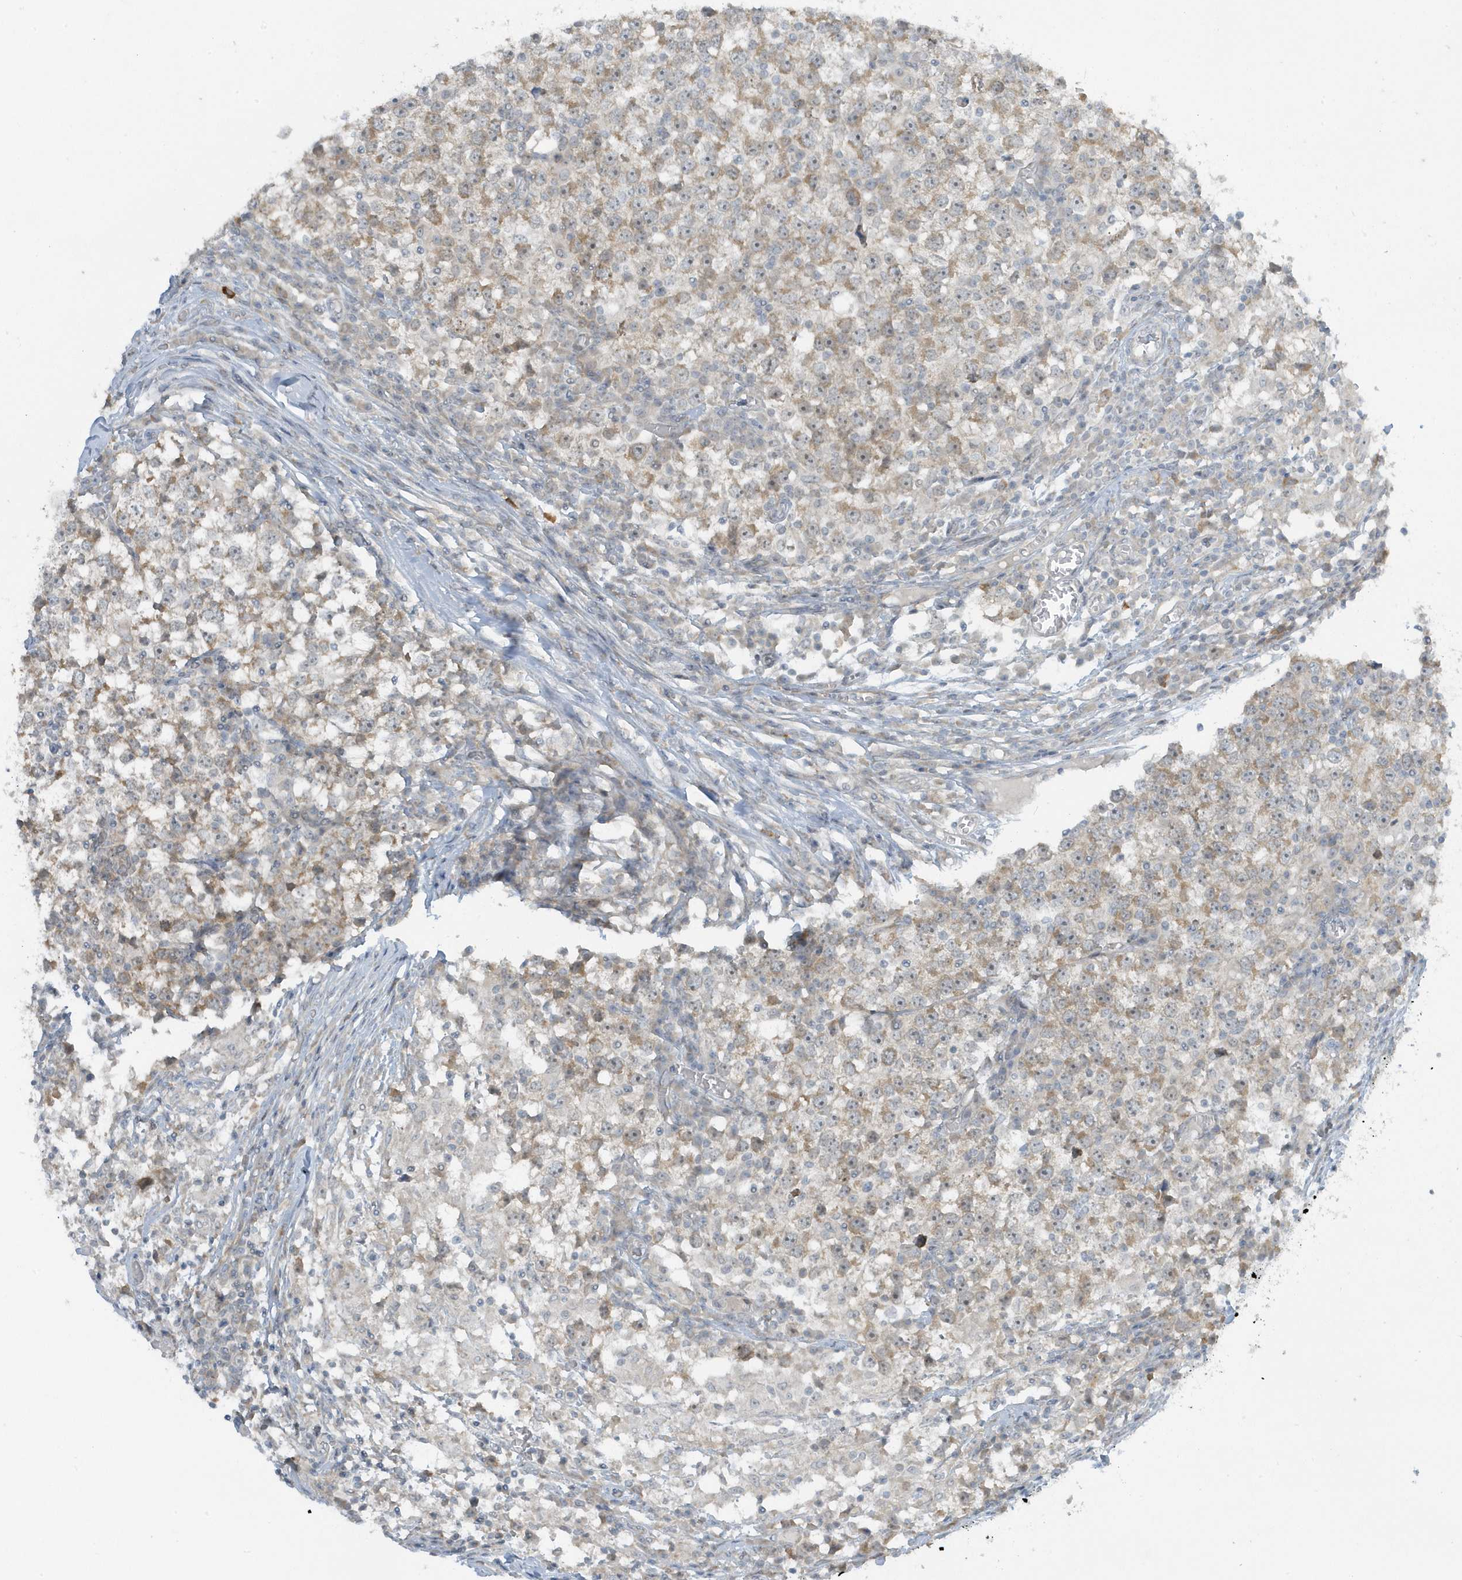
{"staining": {"intensity": "moderate", "quantity": "25%-75%", "location": "cytoplasmic/membranous"}, "tissue": "testis cancer", "cell_type": "Tumor cells", "image_type": "cancer", "snomed": [{"axis": "morphology", "description": "Seminoma, NOS"}, {"axis": "topography", "description": "Testis"}], "caption": "Testis cancer stained for a protein reveals moderate cytoplasmic/membranous positivity in tumor cells.", "gene": "SCN3A", "patient": {"sex": "male", "age": 65}}